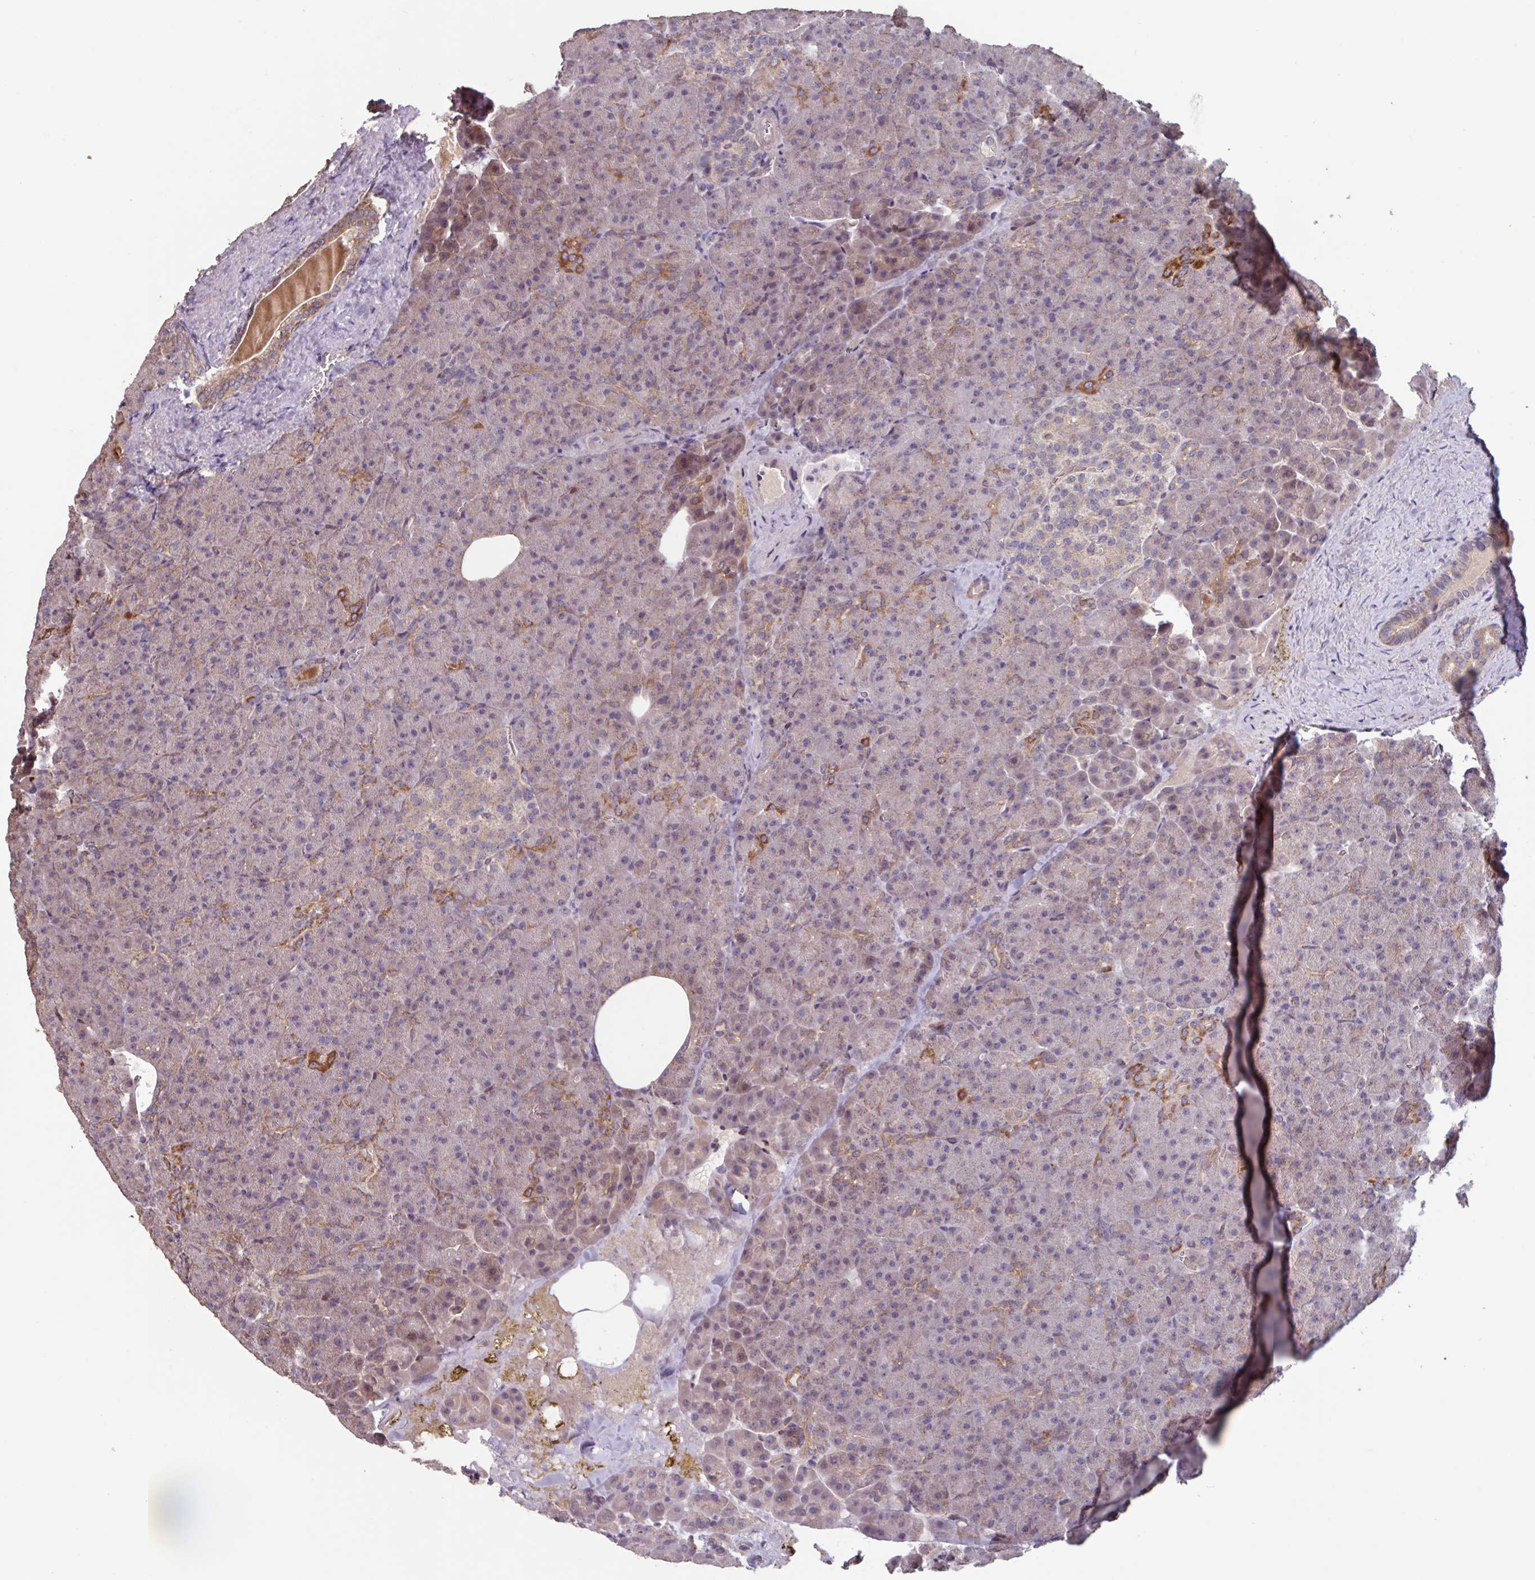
{"staining": {"intensity": "strong", "quantity": "<25%", "location": "cytoplasmic/membranous"}, "tissue": "pancreas", "cell_type": "Exocrine glandular cells", "image_type": "normal", "snomed": [{"axis": "morphology", "description": "Normal tissue, NOS"}, {"axis": "topography", "description": "Pancreas"}], "caption": "Exocrine glandular cells exhibit strong cytoplasmic/membranous positivity in approximately <25% of cells in benign pancreas.", "gene": "TMEM88", "patient": {"sex": "female", "age": 74}}